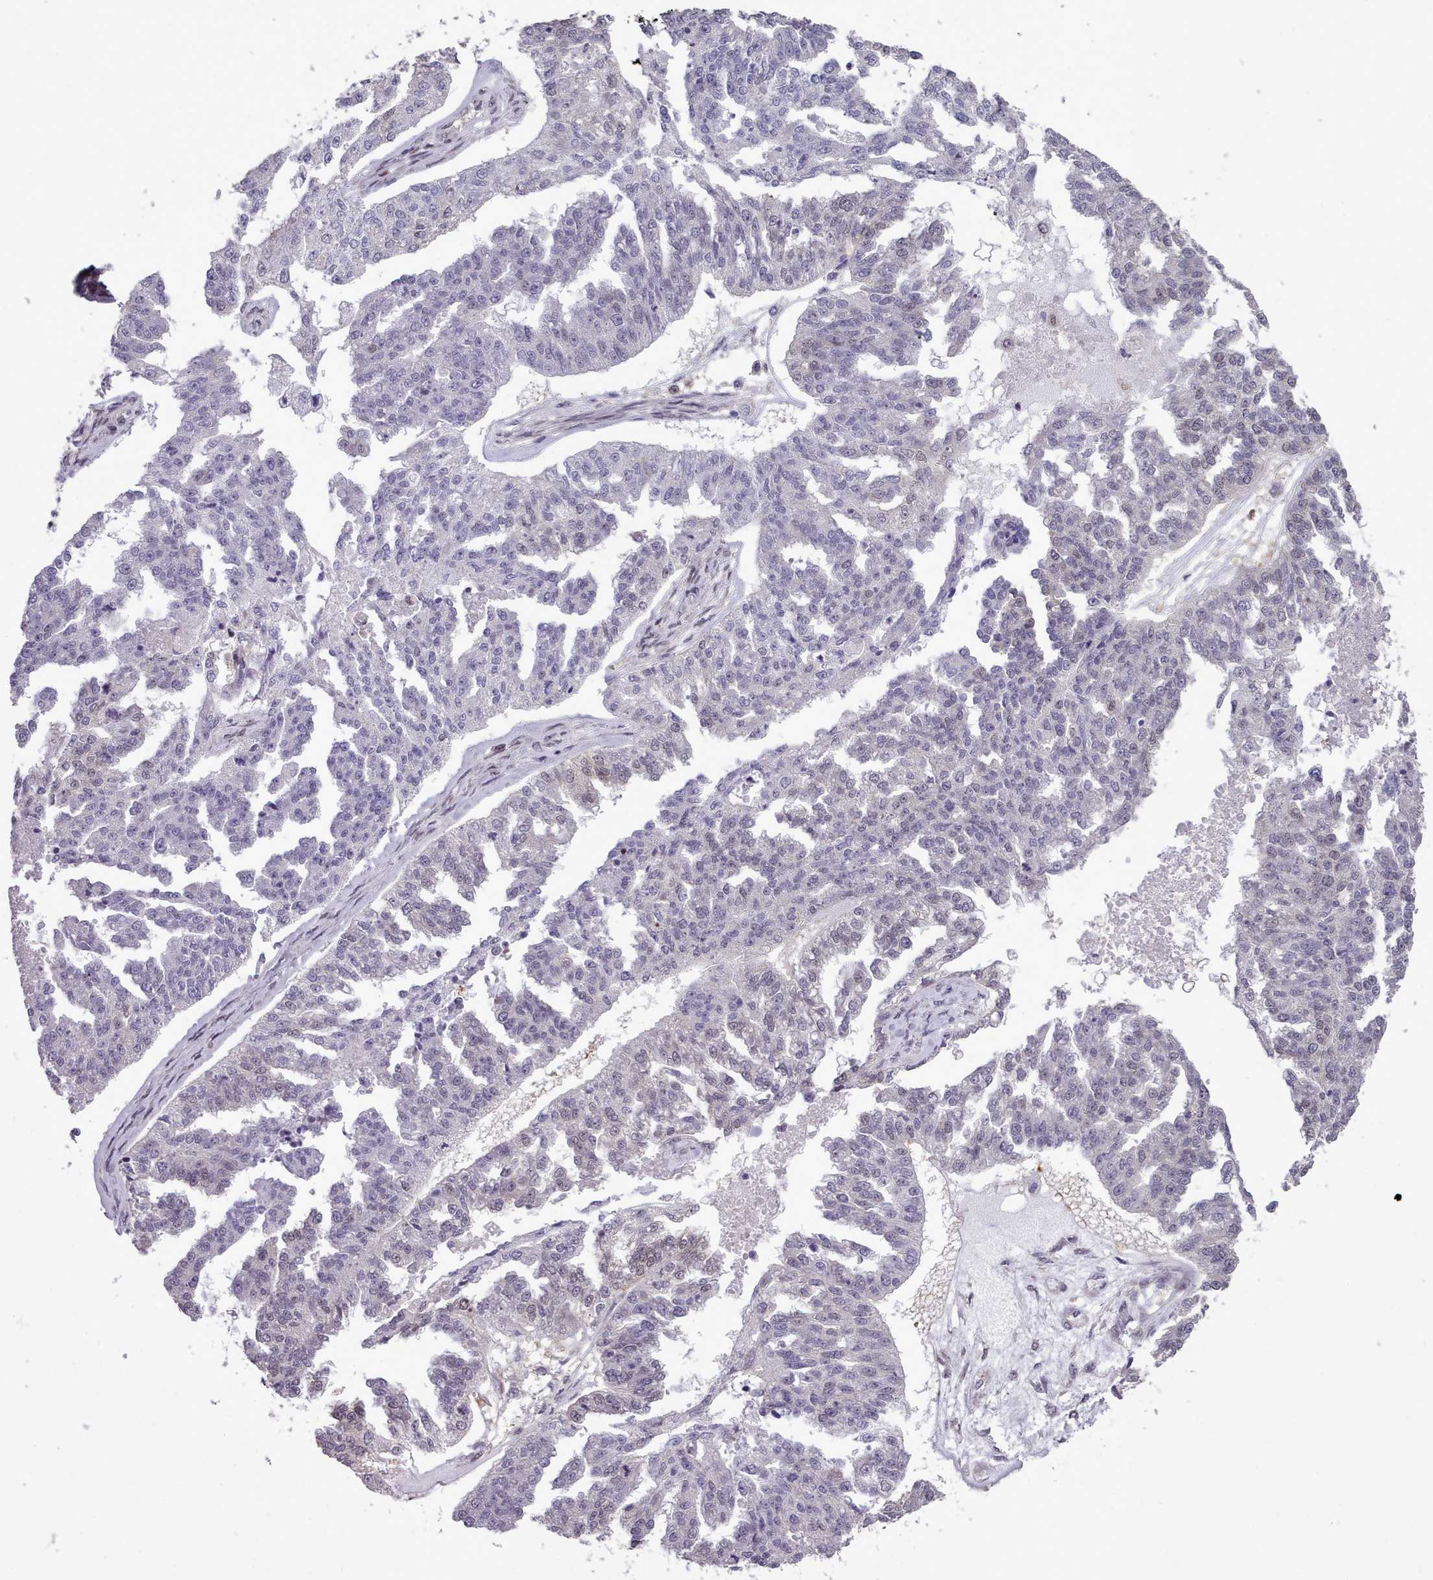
{"staining": {"intensity": "negative", "quantity": "none", "location": "none"}, "tissue": "ovarian cancer", "cell_type": "Tumor cells", "image_type": "cancer", "snomed": [{"axis": "morphology", "description": "Cystadenocarcinoma, serous, NOS"}, {"axis": "topography", "description": "Ovary"}], "caption": "The immunohistochemistry (IHC) histopathology image has no significant expression in tumor cells of ovarian serous cystadenocarcinoma tissue.", "gene": "ENSA", "patient": {"sex": "female", "age": 58}}